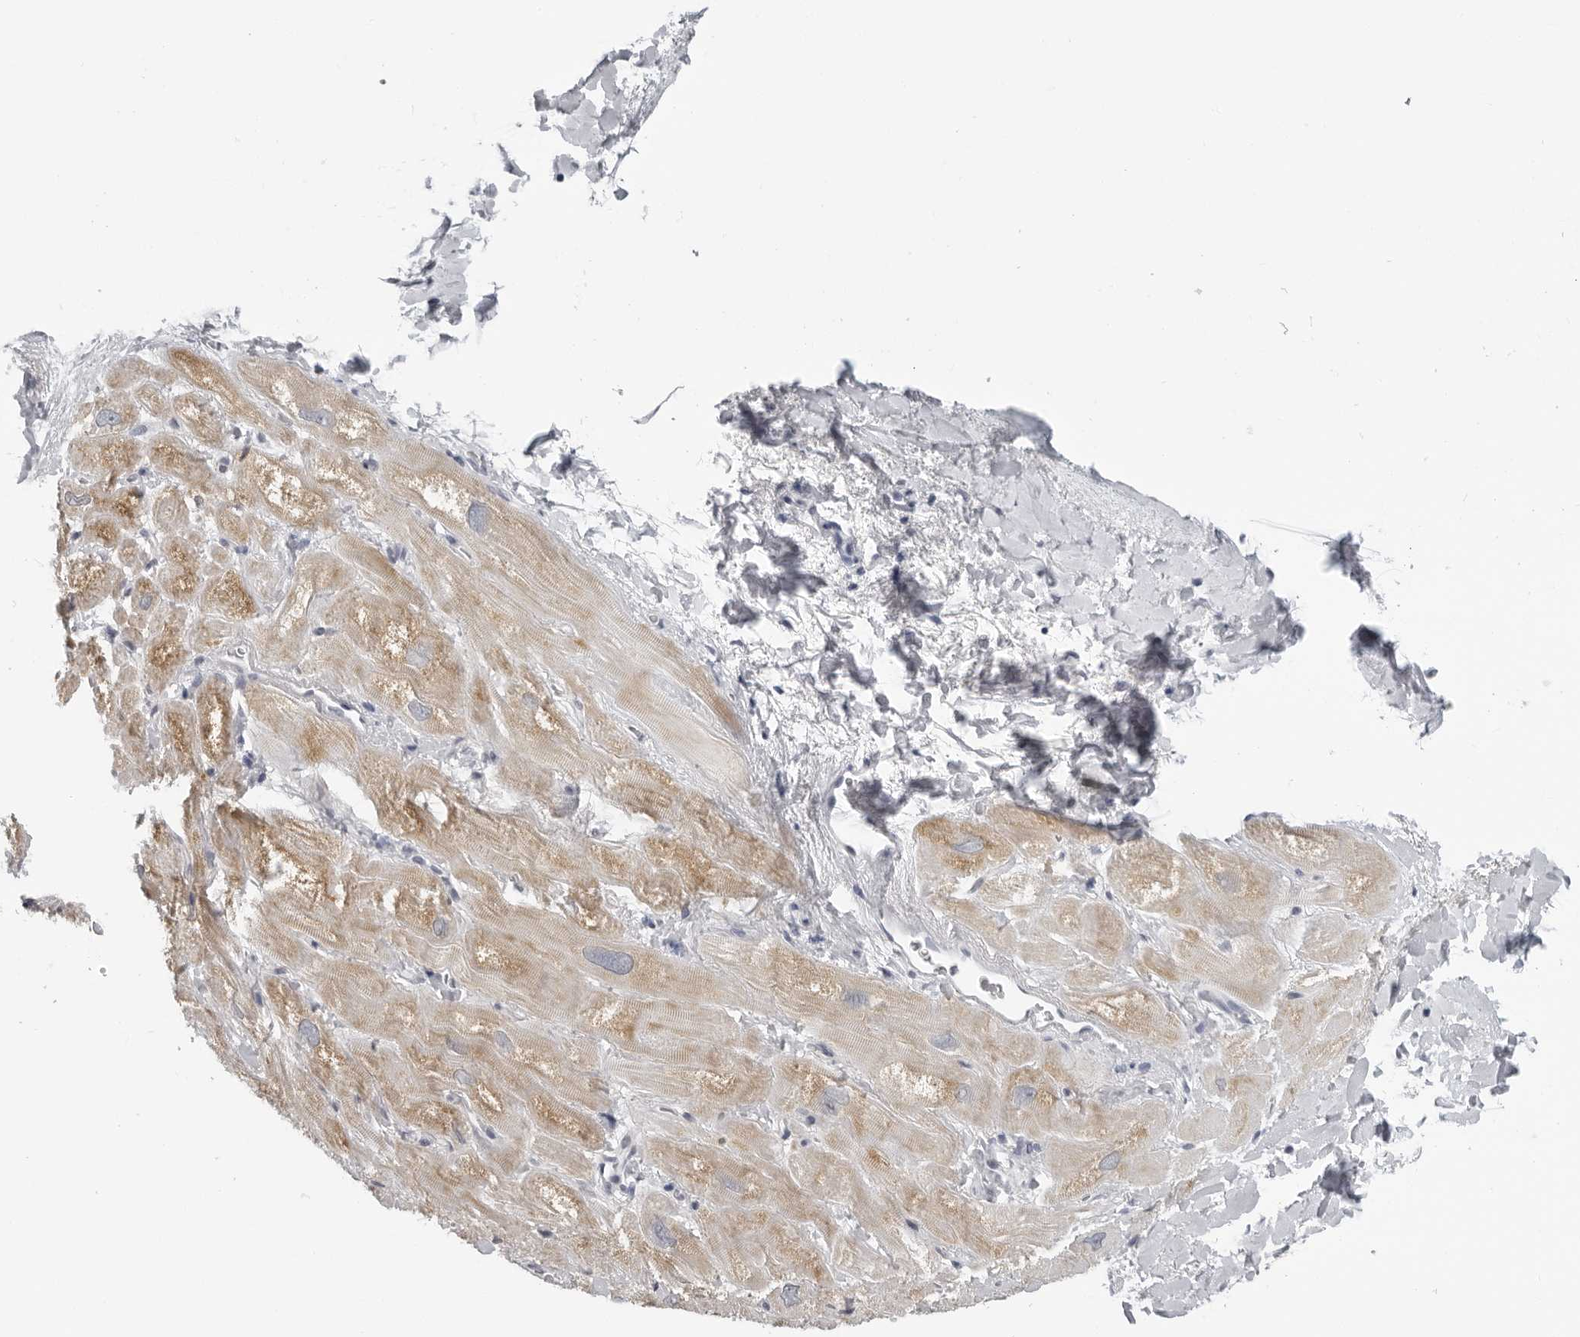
{"staining": {"intensity": "weak", "quantity": "25%-75%", "location": "cytoplasmic/membranous"}, "tissue": "heart muscle", "cell_type": "Cardiomyocytes", "image_type": "normal", "snomed": [{"axis": "morphology", "description": "Normal tissue, NOS"}, {"axis": "topography", "description": "Heart"}], "caption": "Brown immunohistochemical staining in normal human heart muscle reveals weak cytoplasmic/membranous staining in about 25%-75% of cardiomyocytes.", "gene": "OPLAH", "patient": {"sex": "male", "age": 49}}